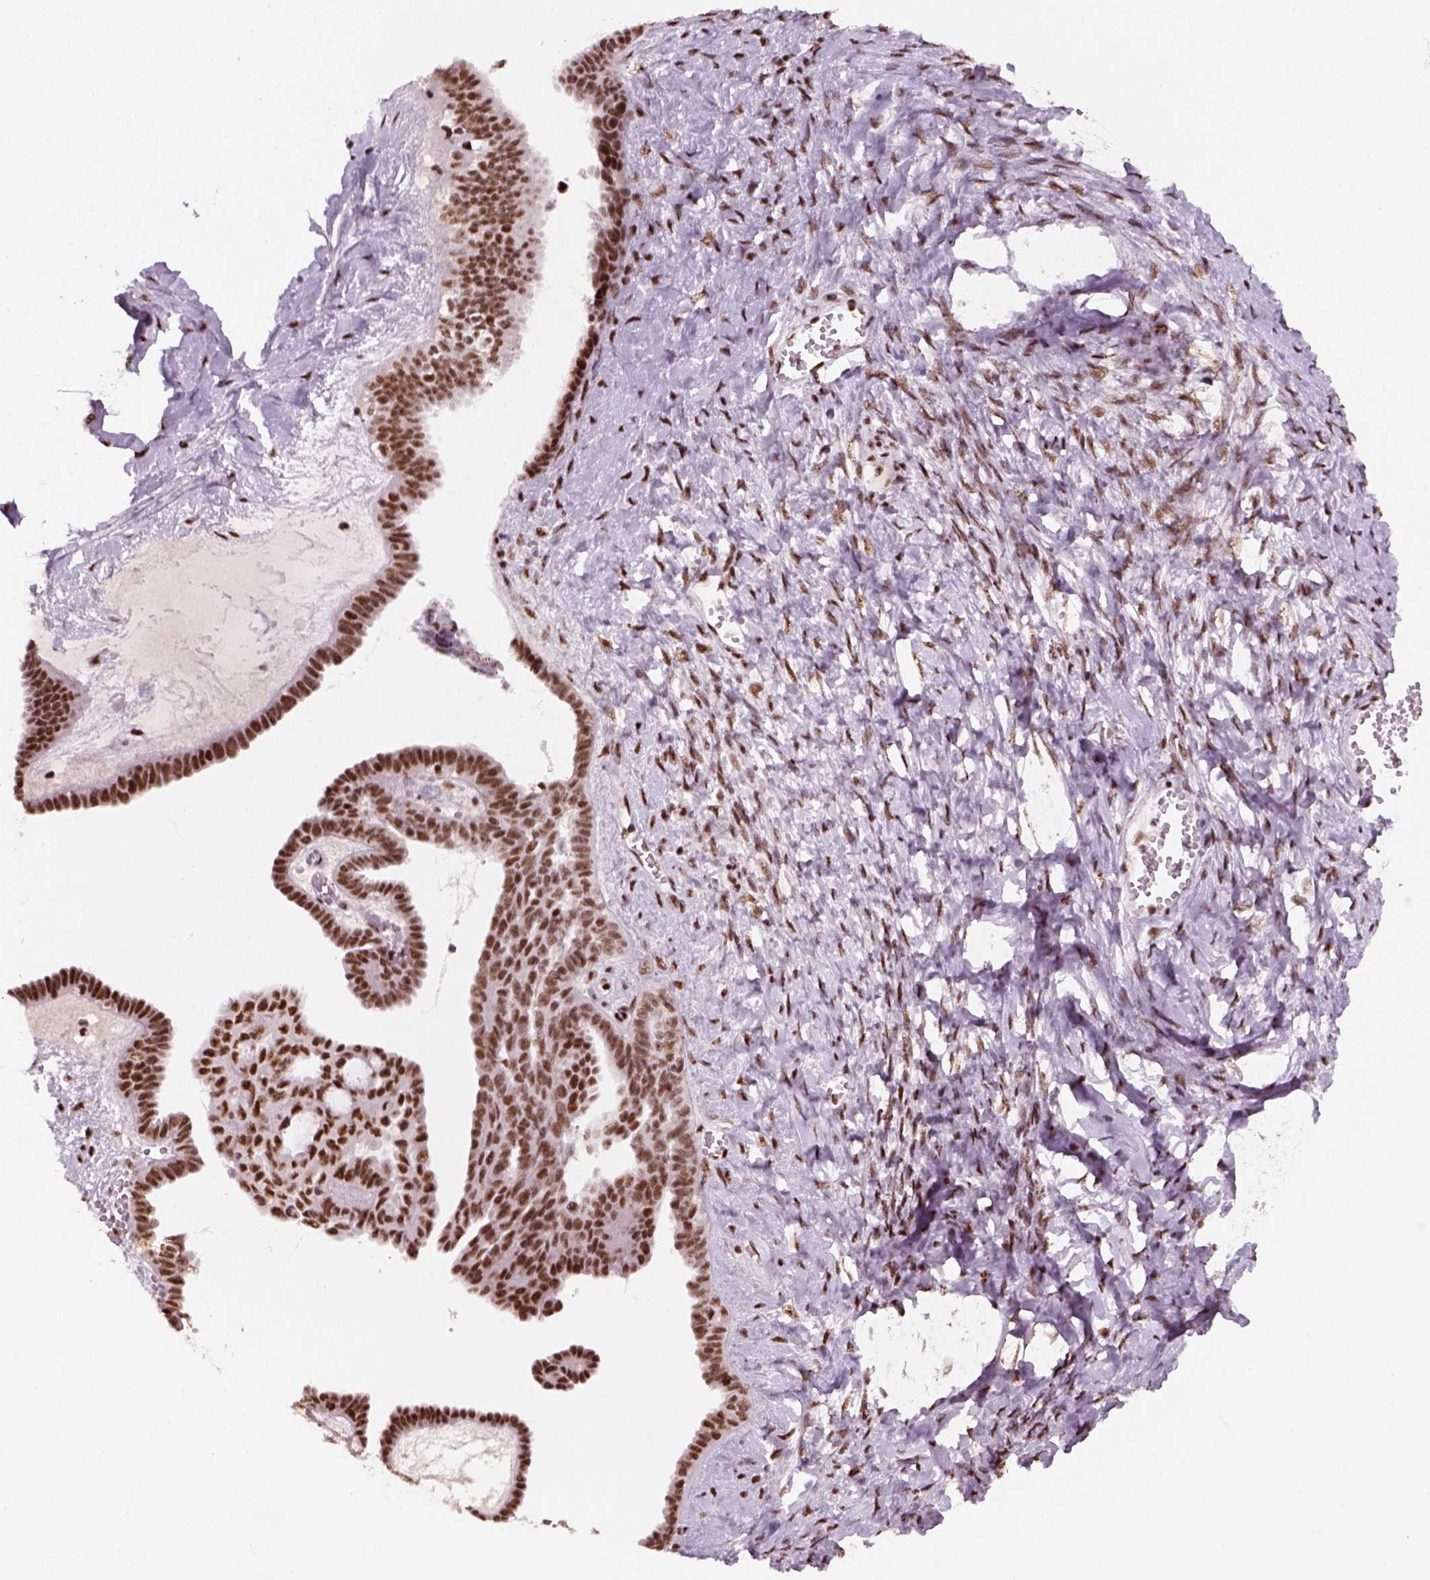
{"staining": {"intensity": "strong", "quantity": ">75%", "location": "nuclear"}, "tissue": "ovarian cancer", "cell_type": "Tumor cells", "image_type": "cancer", "snomed": [{"axis": "morphology", "description": "Cystadenocarcinoma, serous, NOS"}, {"axis": "topography", "description": "Ovary"}], "caption": "A high-resolution histopathology image shows immunohistochemistry (IHC) staining of ovarian serous cystadenocarcinoma, which displays strong nuclear staining in approximately >75% of tumor cells. The staining was performed using DAB (3,3'-diaminobenzidine), with brown indicating positive protein expression. Nuclei are stained blue with hematoxylin.", "gene": "GTF2F1", "patient": {"sex": "female", "age": 71}}